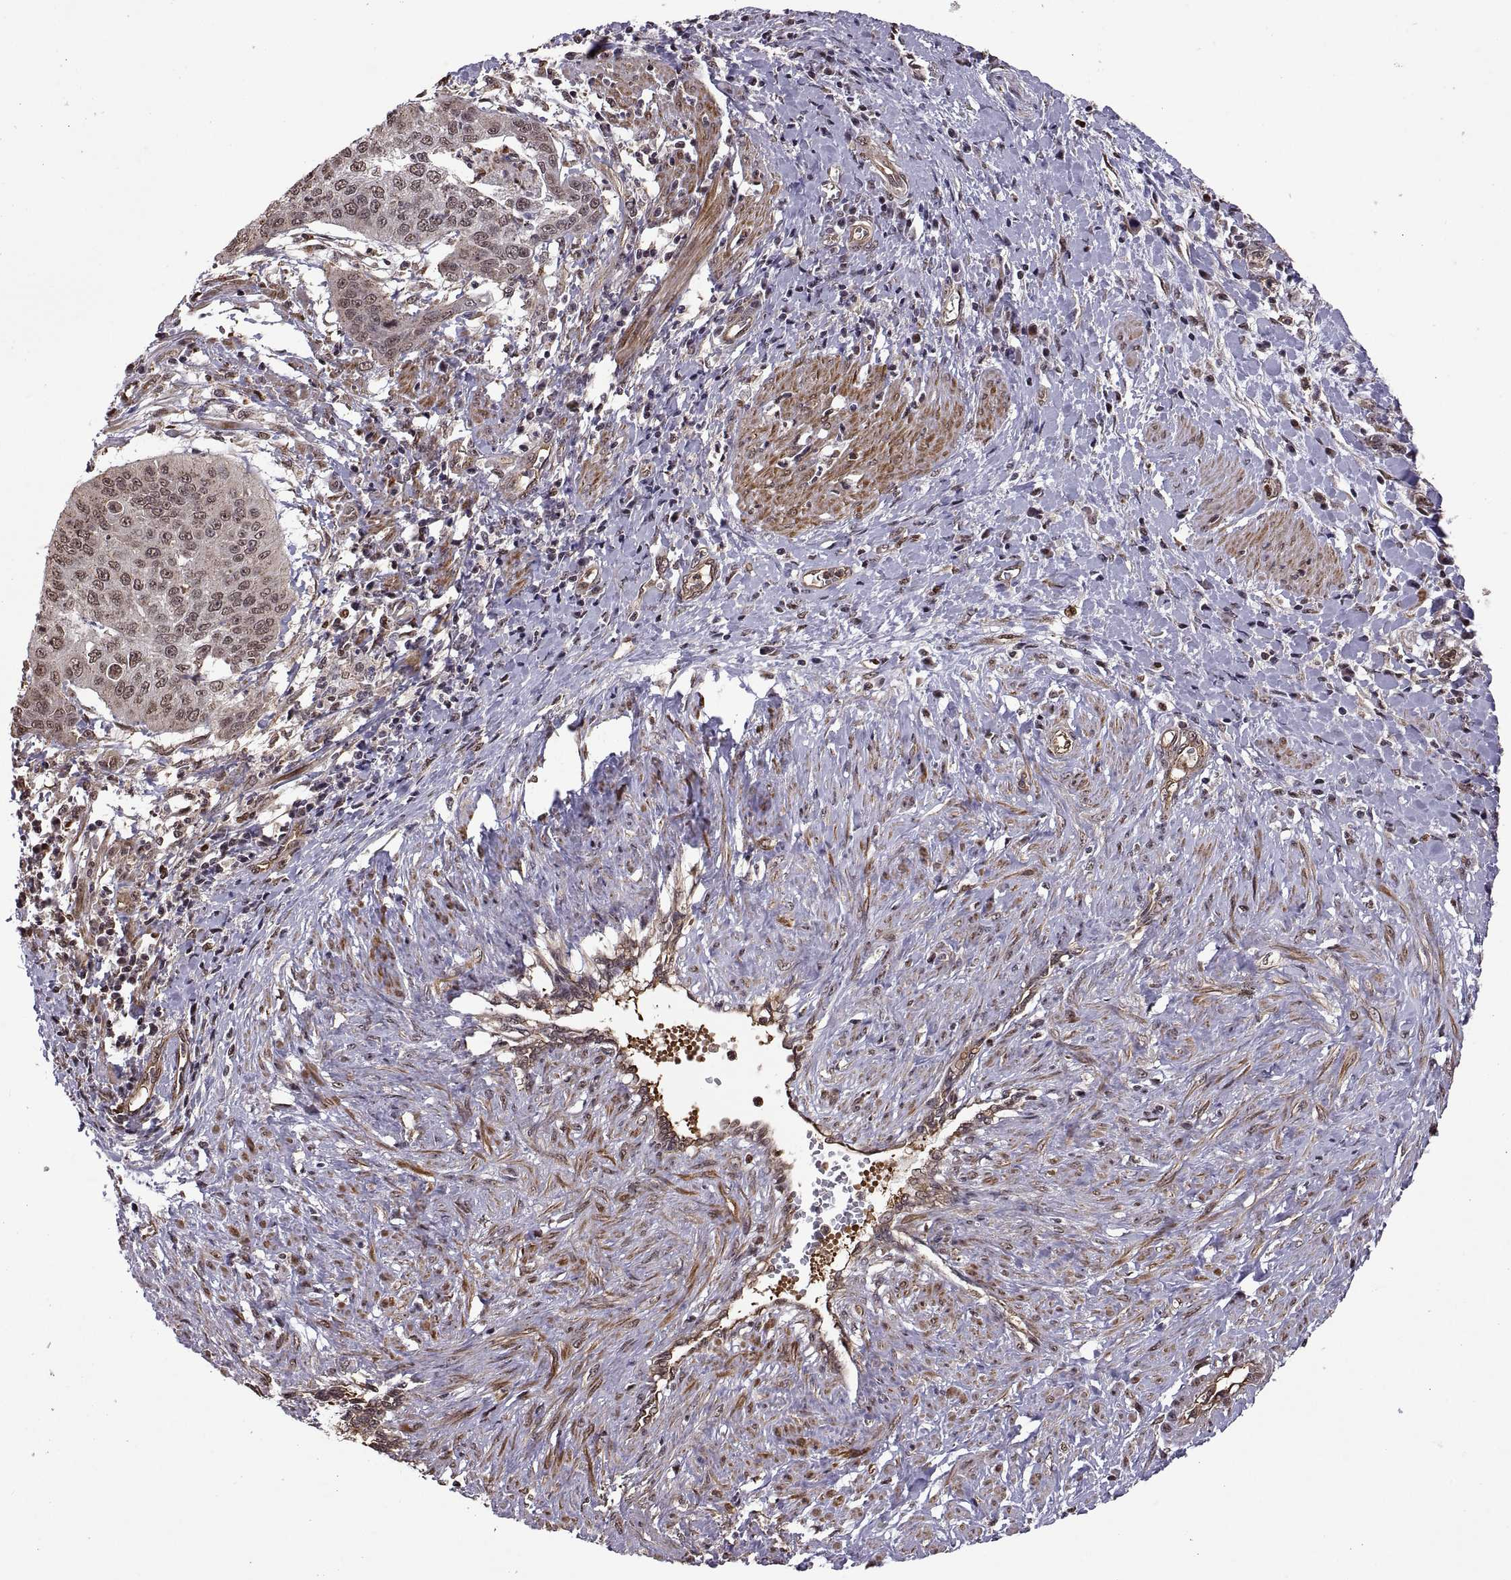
{"staining": {"intensity": "weak", "quantity": "25%-75%", "location": "nuclear"}, "tissue": "cervical cancer", "cell_type": "Tumor cells", "image_type": "cancer", "snomed": [{"axis": "morphology", "description": "Squamous cell carcinoma, NOS"}, {"axis": "topography", "description": "Cervix"}], "caption": "Immunohistochemistry image of human cervical squamous cell carcinoma stained for a protein (brown), which exhibits low levels of weak nuclear expression in approximately 25%-75% of tumor cells.", "gene": "ARRB1", "patient": {"sex": "female", "age": 39}}